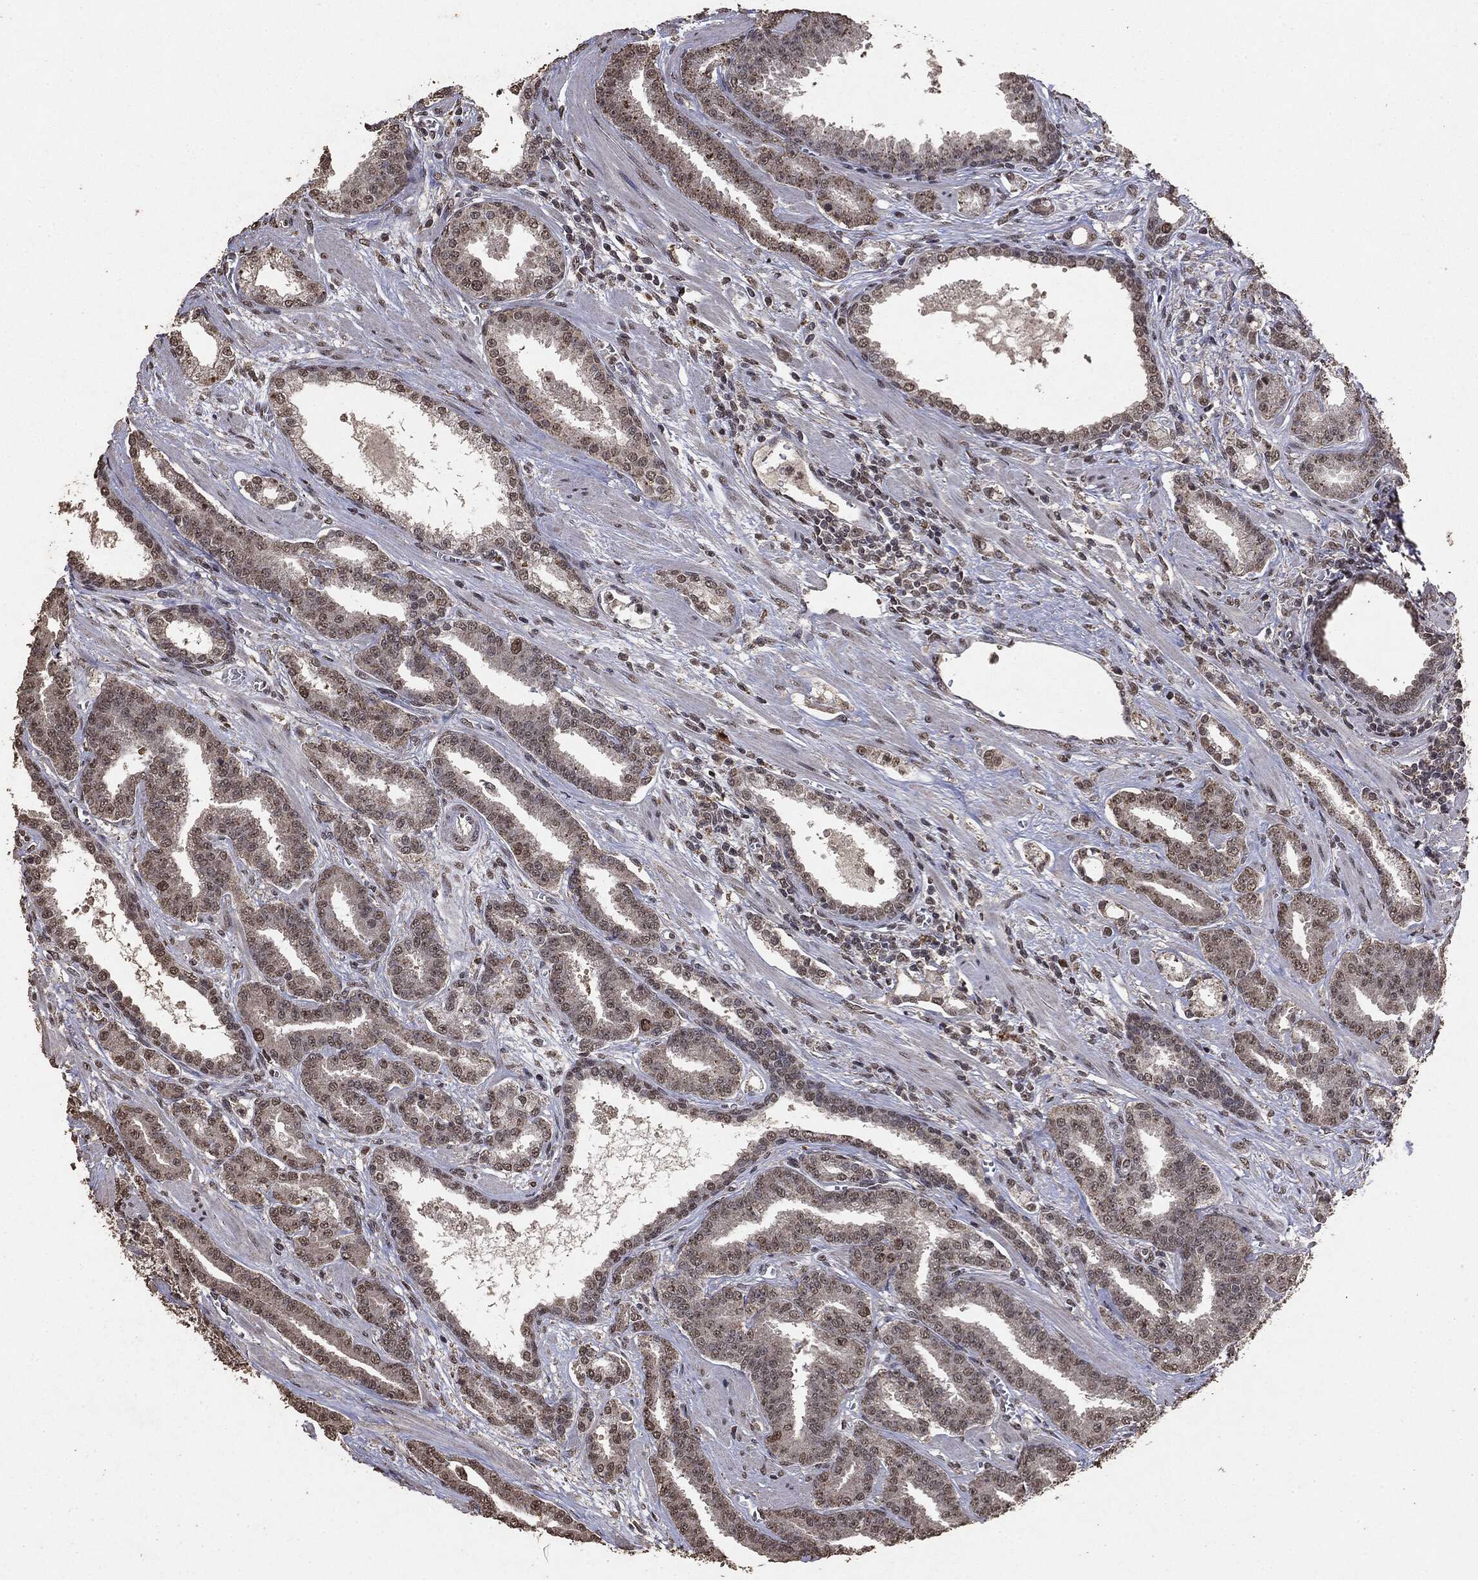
{"staining": {"intensity": "weak", "quantity": "<25%", "location": "nuclear"}, "tissue": "prostate cancer", "cell_type": "Tumor cells", "image_type": "cancer", "snomed": [{"axis": "morphology", "description": "Adenocarcinoma, High grade"}, {"axis": "topography", "description": "Prostate"}], "caption": "Tumor cells are negative for protein expression in human prostate adenocarcinoma (high-grade).", "gene": "RAD18", "patient": {"sex": "male", "age": 60}}